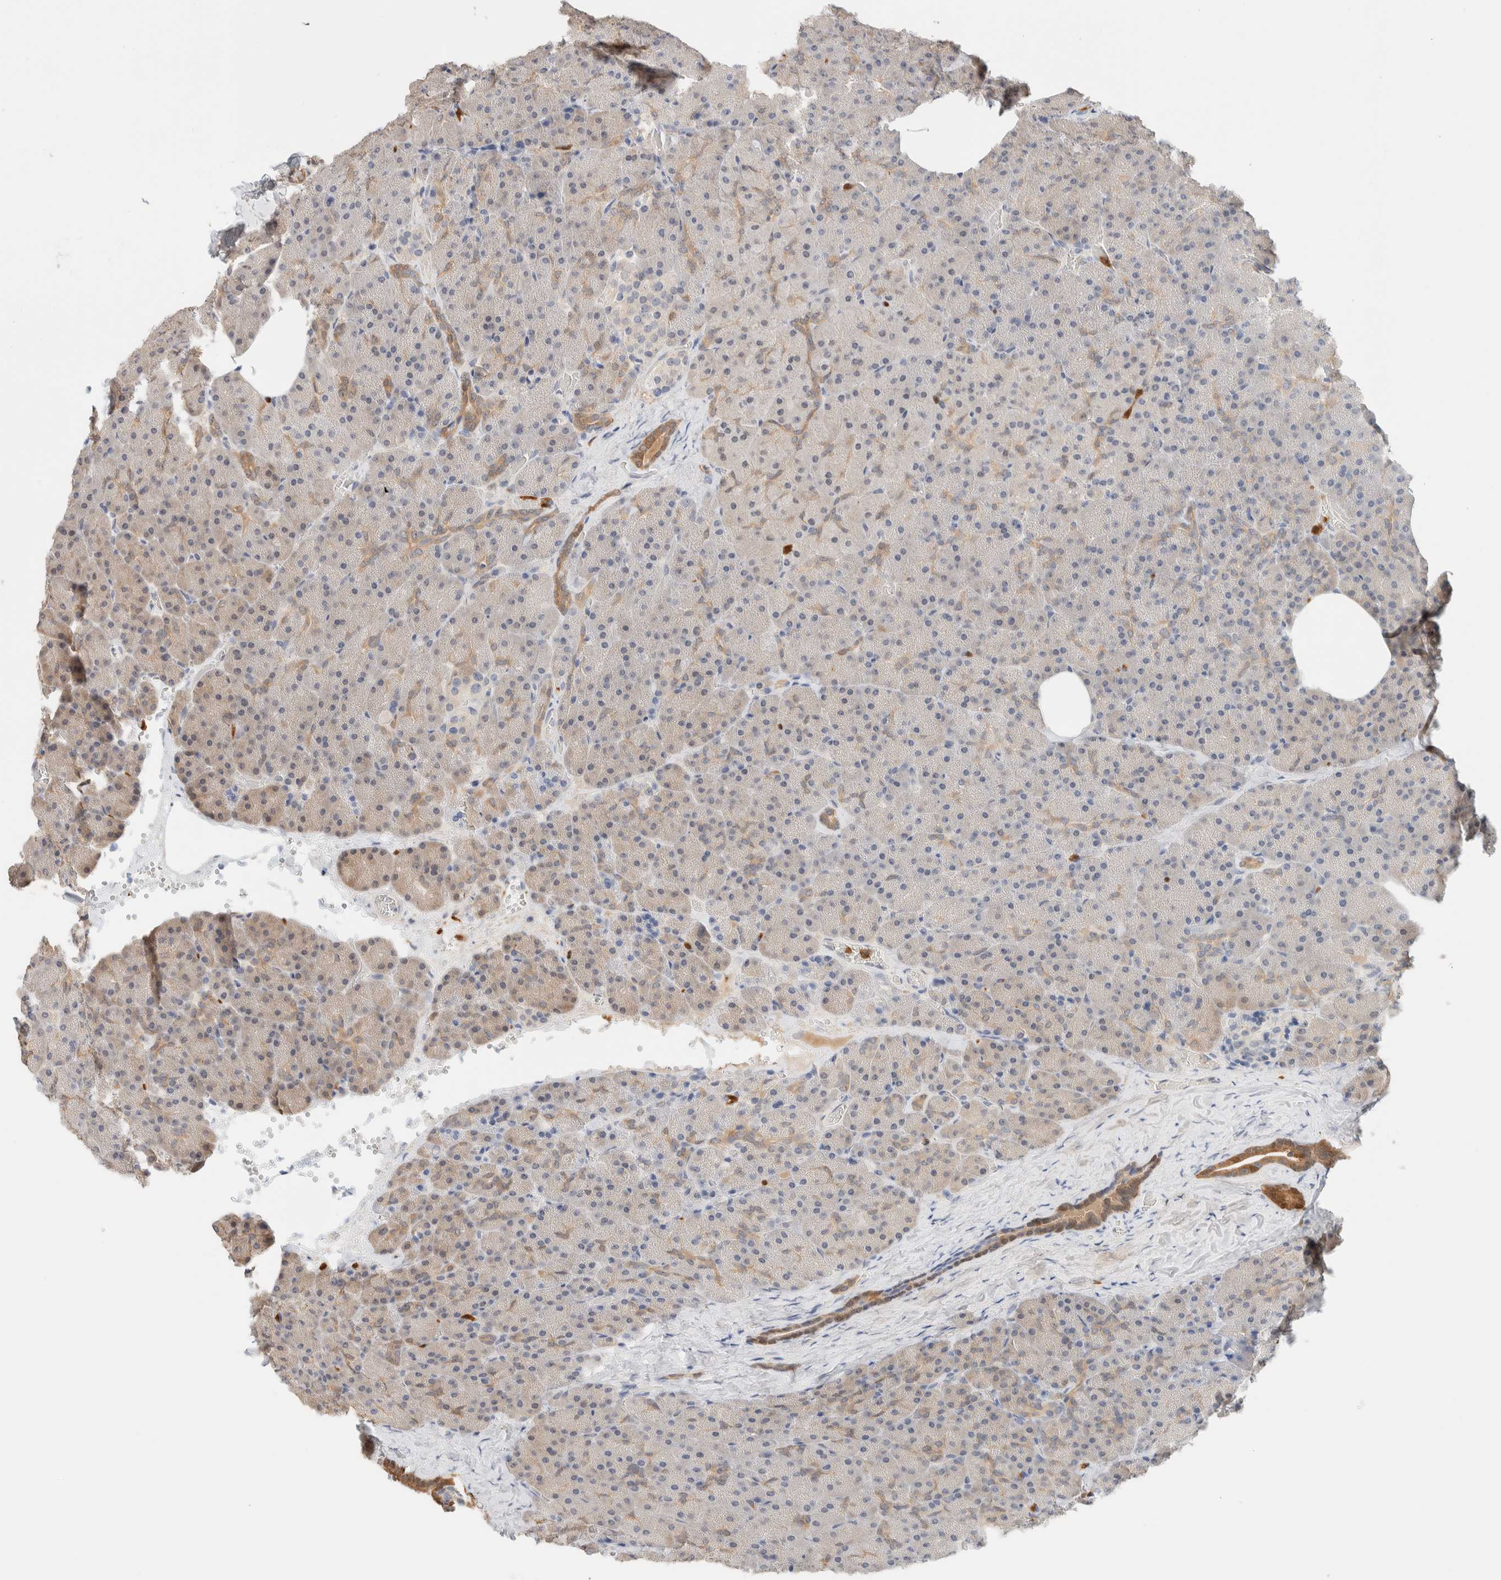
{"staining": {"intensity": "moderate", "quantity": "<25%", "location": "cytoplasmic/membranous"}, "tissue": "pancreas", "cell_type": "Exocrine glandular cells", "image_type": "normal", "snomed": [{"axis": "morphology", "description": "Normal tissue, NOS"}, {"axis": "morphology", "description": "Carcinoid, malignant, NOS"}, {"axis": "topography", "description": "Pancreas"}], "caption": "IHC staining of unremarkable pancreas, which demonstrates low levels of moderate cytoplasmic/membranous staining in approximately <25% of exocrine glandular cells indicating moderate cytoplasmic/membranous protein staining. The staining was performed using DAB (brown) for protein detection and nuclei were counterstained in hematoxylin (blue).", "gene": "SETD4", "patient": {"sex": "female", "age": 35}}